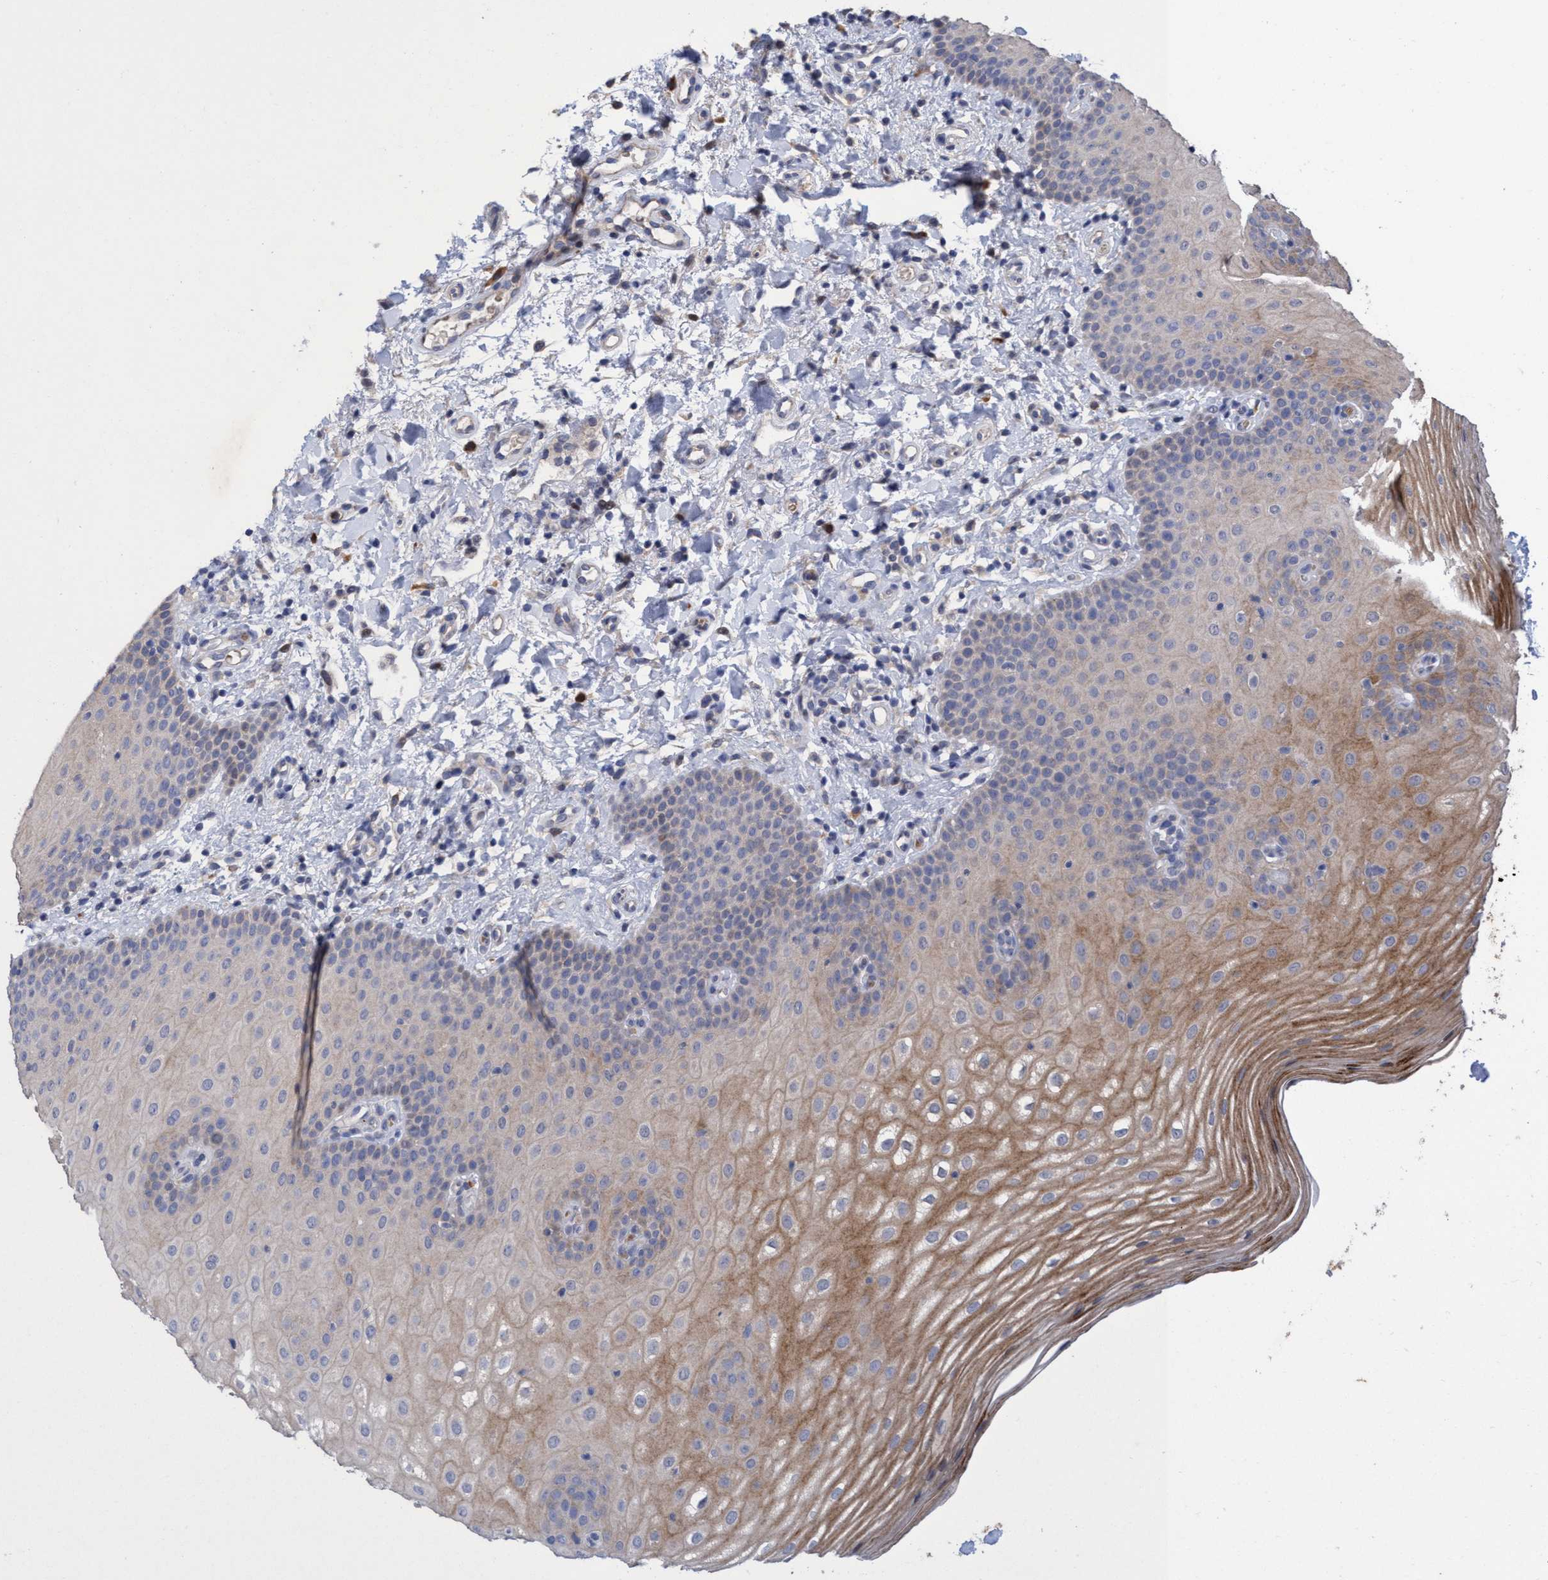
{"staining": {"intensity": "moderate", "quantity": "25%-75%", "location": "cytoplasmic/membranous"}, "tissue": "oral mucosa", "cell_type": "Squamous epithelial cells", "image_type": "normal", "snomed": [{"axis": "morphology", "description": "Normal tissue, NOS"}, {"axis": "topography", "description": "Skin"}, {"axis": "topography", "description": "Oral tissue"}], "caption": "Moderate cytoplasmic/membranous expression for a protein is present in about 25%-75% of squamous epithelial cells of benign oral mucosa using immunohistochemistry (IHC).", "gene": "SEMA4D", "patient": {"sex": "male", "age": 84}}